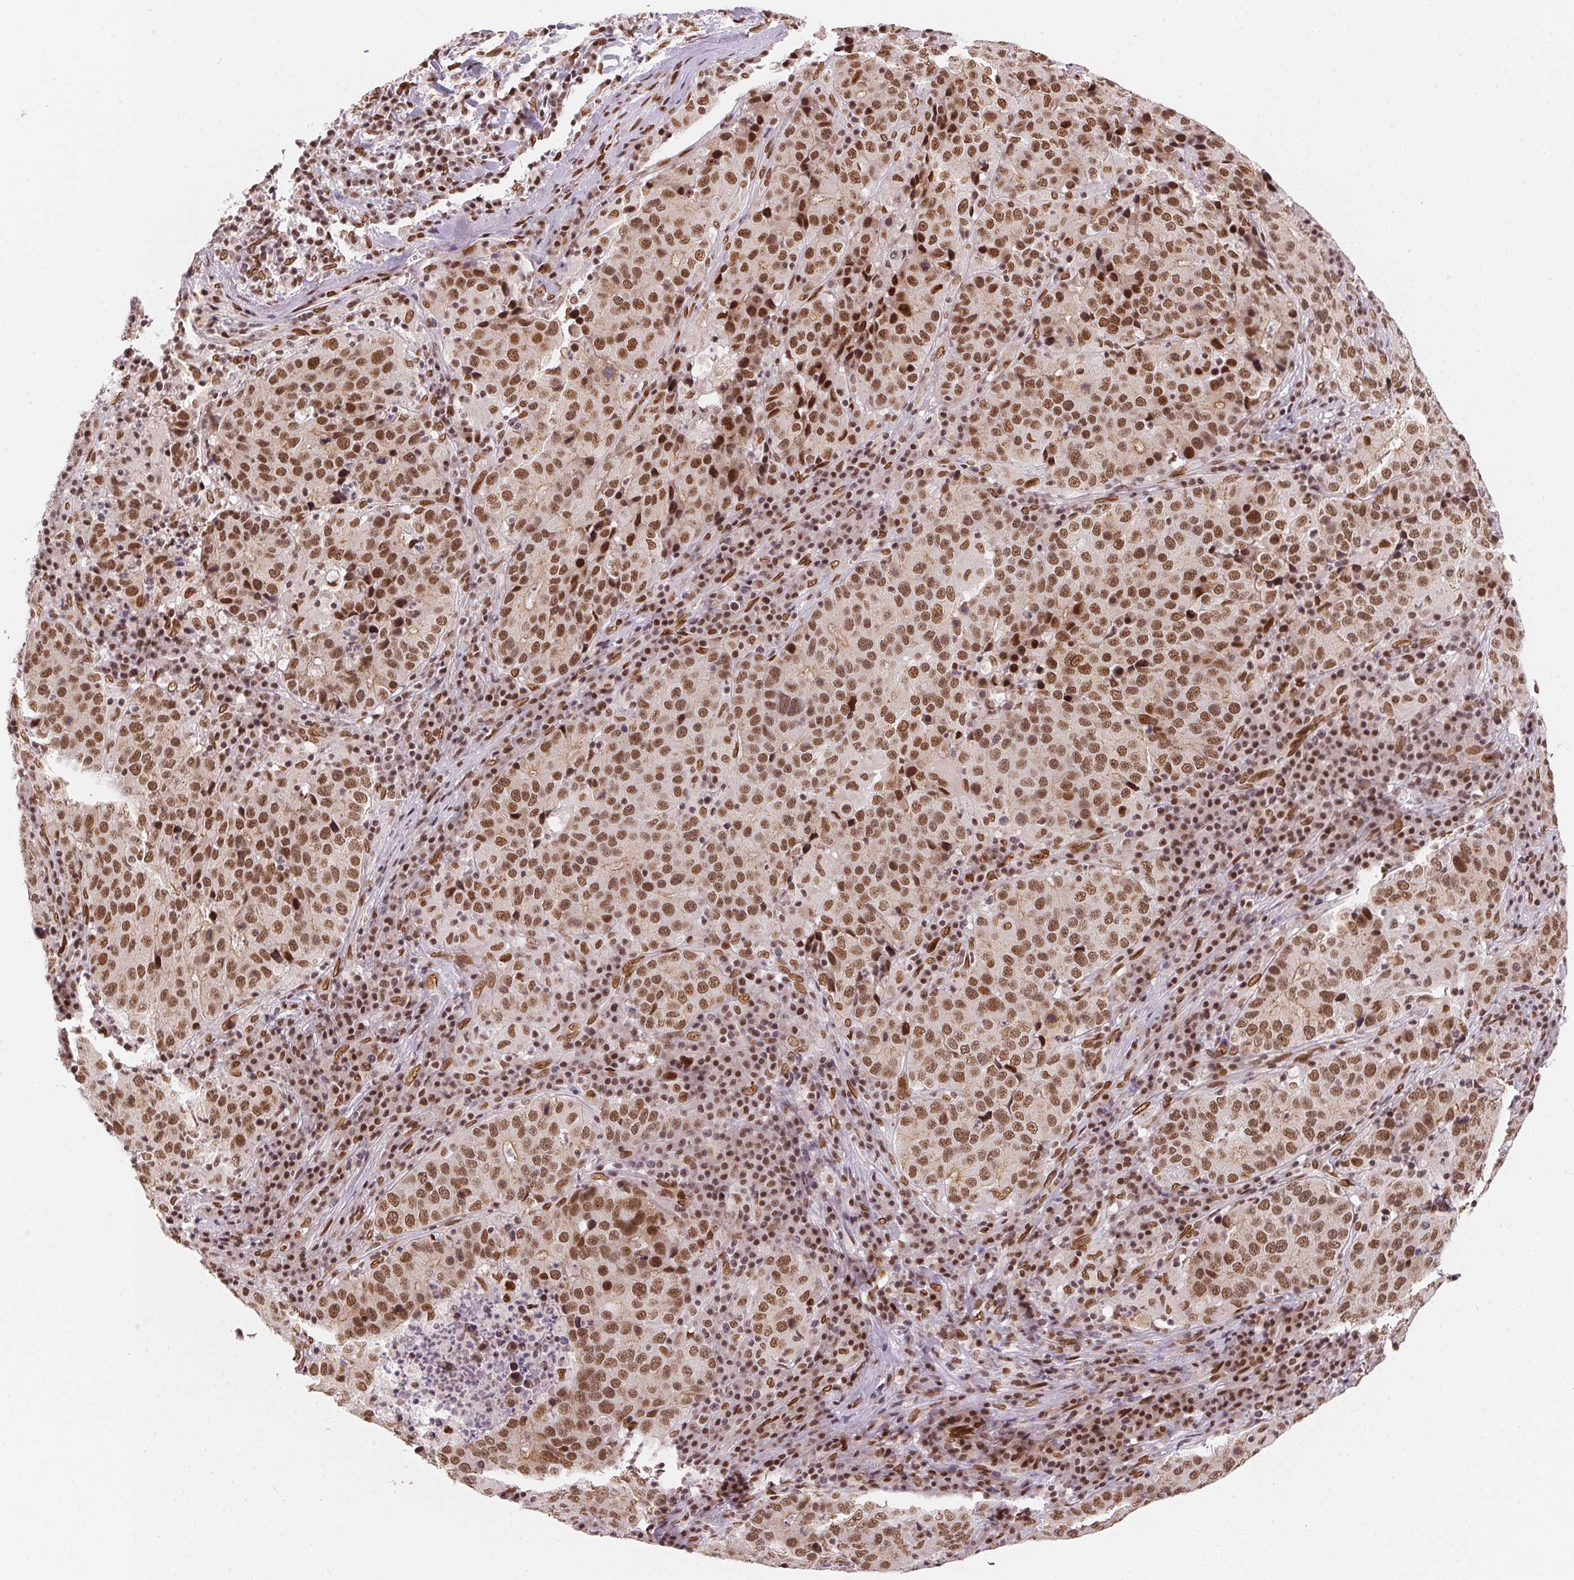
{"staining": {"intensity": "moderate", "quantity": ">75%", "location": "nuclear"}, "tissue": "stomach cancer", "cell_type": "Tumor cells", "image_type": "cancer", "snomed": [{"axis": "morphology", "description": "Adenocarcinoma, NOS"}, {"axis": "topography", "description": "Stomach"}], "caption": "A brown stain shows moderate nuclear positivity of a protein in human stomach cancer (adenocarcinoma) tumor cells.", "gene": "SAP30BP", "patient": {"sex": "male", "age": 71}}